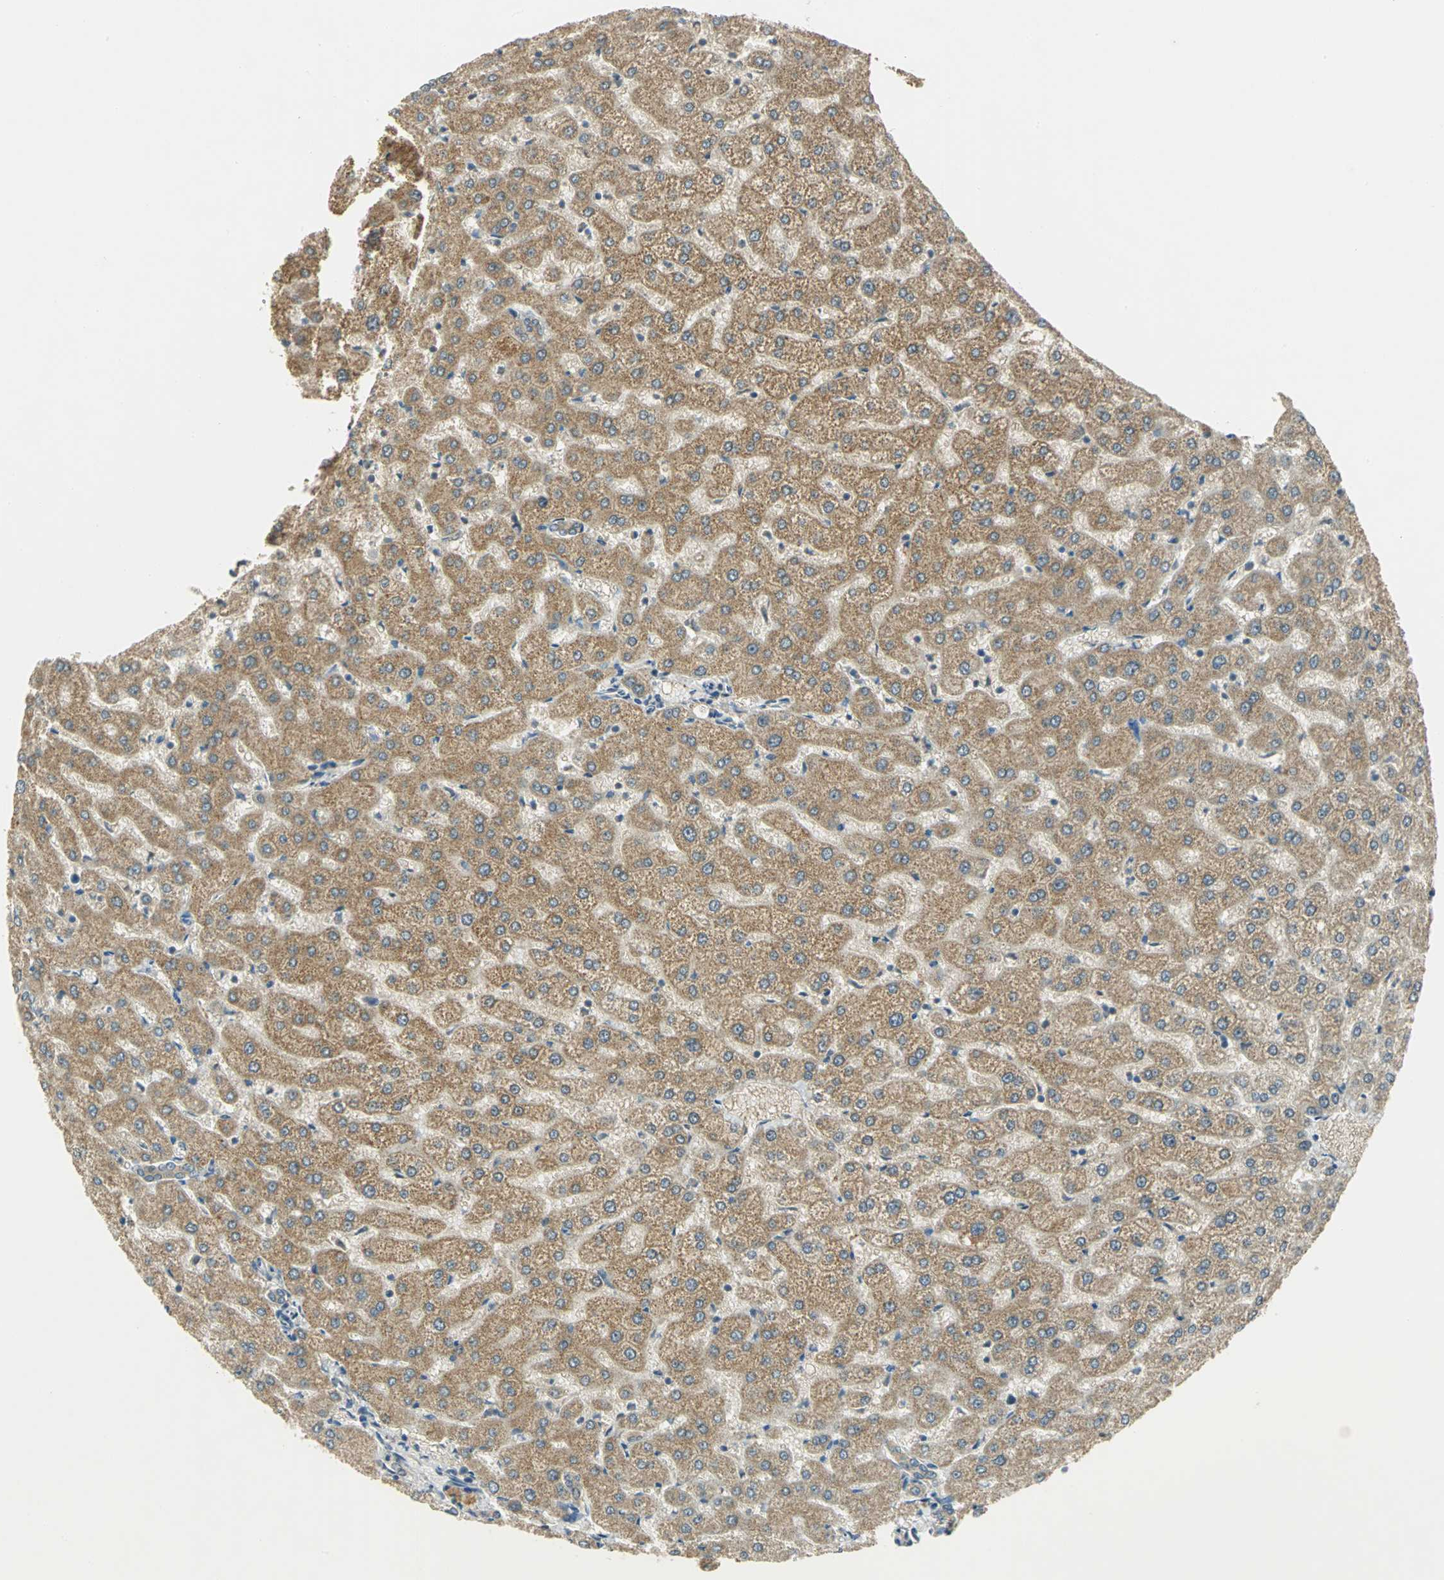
{"staining": {"intensity": "moderate", "quantity": ">75%", "location": "cytoplasmic/membranous"}, "tissue": "liver", "cell_type": "Cholangiocytes", "image_type": "normal", "snomed": [{"axis": "morphology", "description": "Normal tissue, NOS"}, {"axis": "morphology", "description": "Fibrosis, NOS"}, {"axis": "topography", "description": "Liver"}], "caption": "Immunohistochemical staining of unremarkable human liver reveals >75% levels of moderate cytoplasmic/membranous protein staining in about >75% of cholangiocytes.", "gene": "BIRC2", "patient": {"sex": "female", "age": 29}}